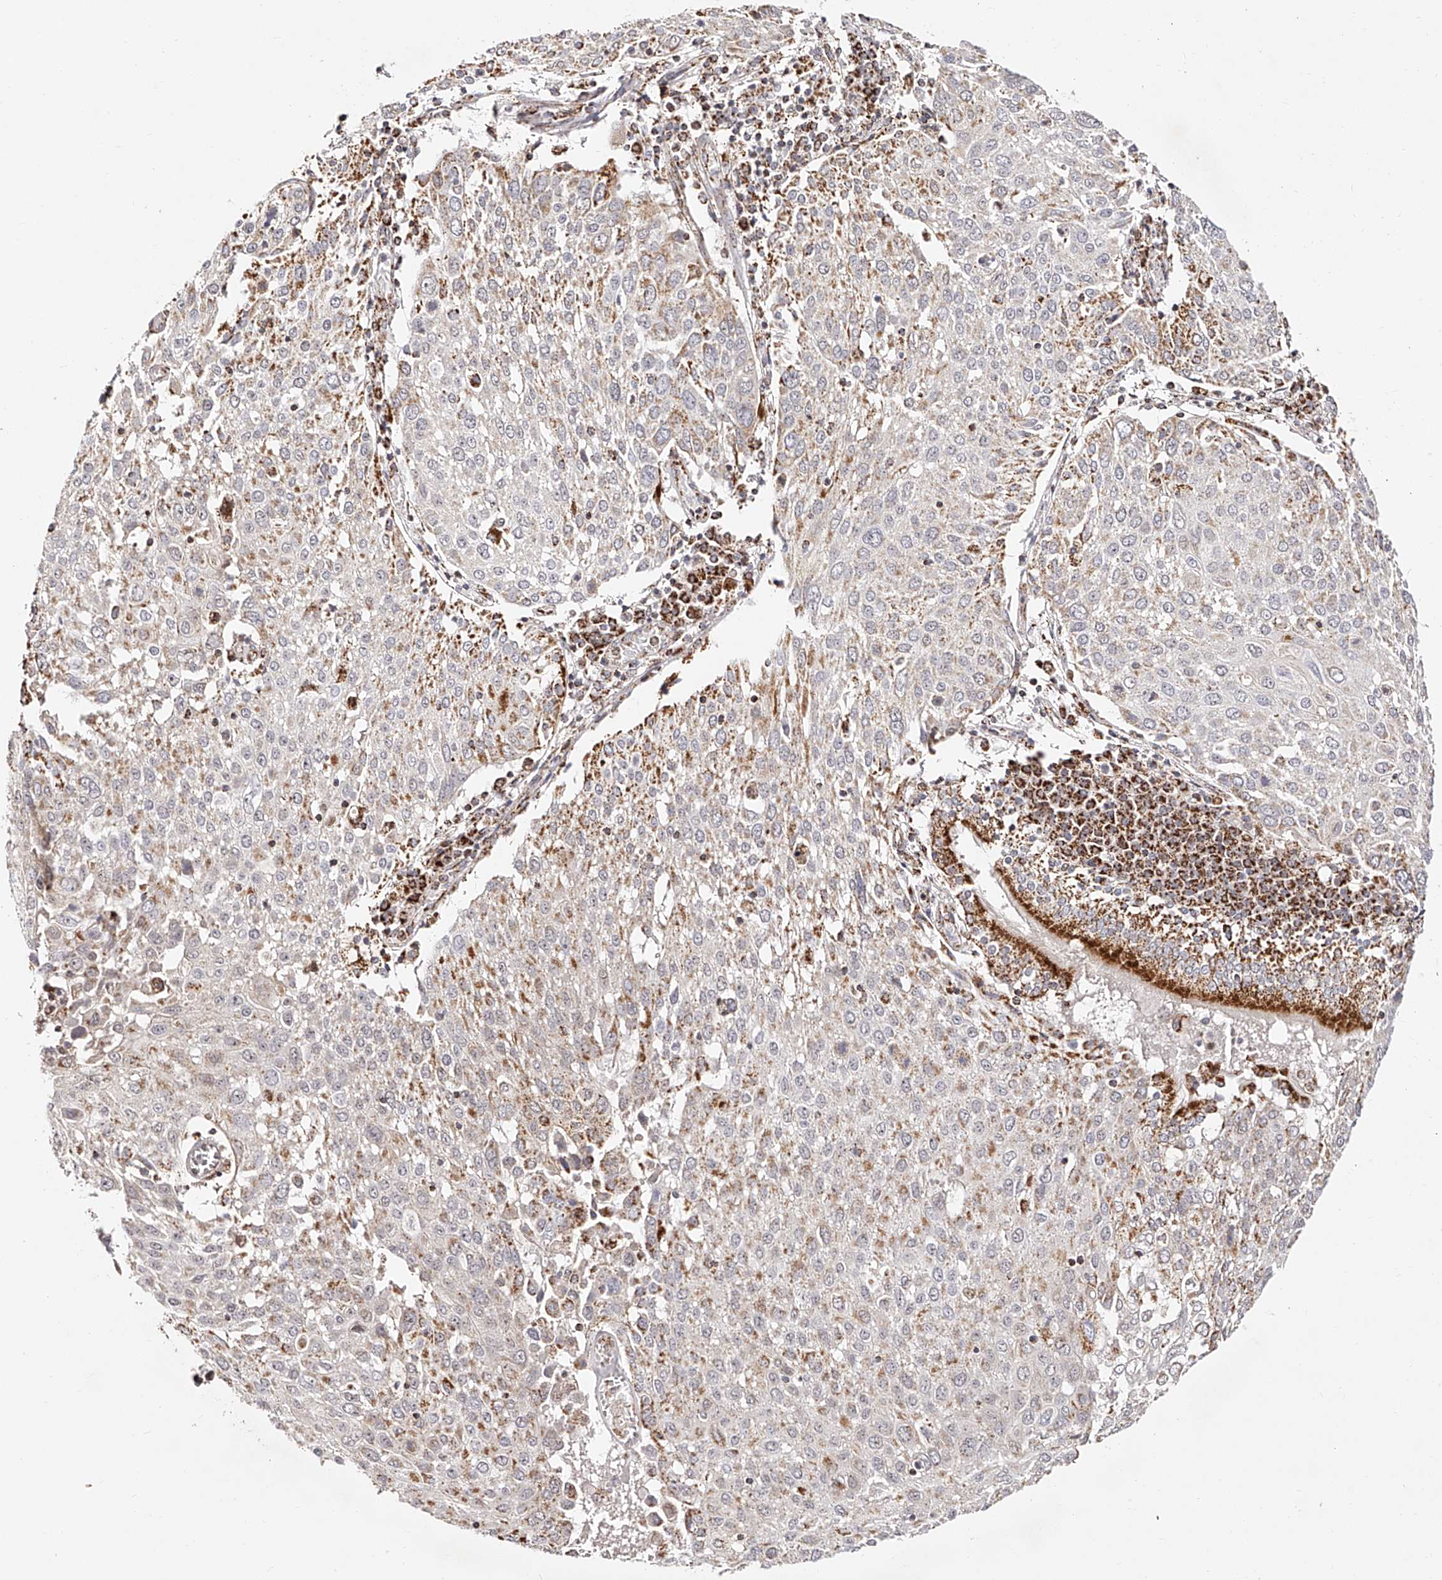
{"staining": {"intensity": "moderate", "quantity": "<25%", "location": "cytoplasmic/membranous"}, "tissue": "lung cancer", "cell_type": "Tumor cells", "image_type": "cancer", "snomed": [{"axis": "morphology", "description": "Squamous cell carcinoma, NOS"}, {"axis": "topography", "description": "Lung"}], "caption": "Tumor cells display low levels of moderate cytoplasmic/membranous expression in about <25% of cells in squamous cell carcinoma (lung). Ihc stains the protein of interest in brown and the nuclei are stained blue.", "gene": "NDUFV3", "patient": {"sex": "male", "age": 65}}